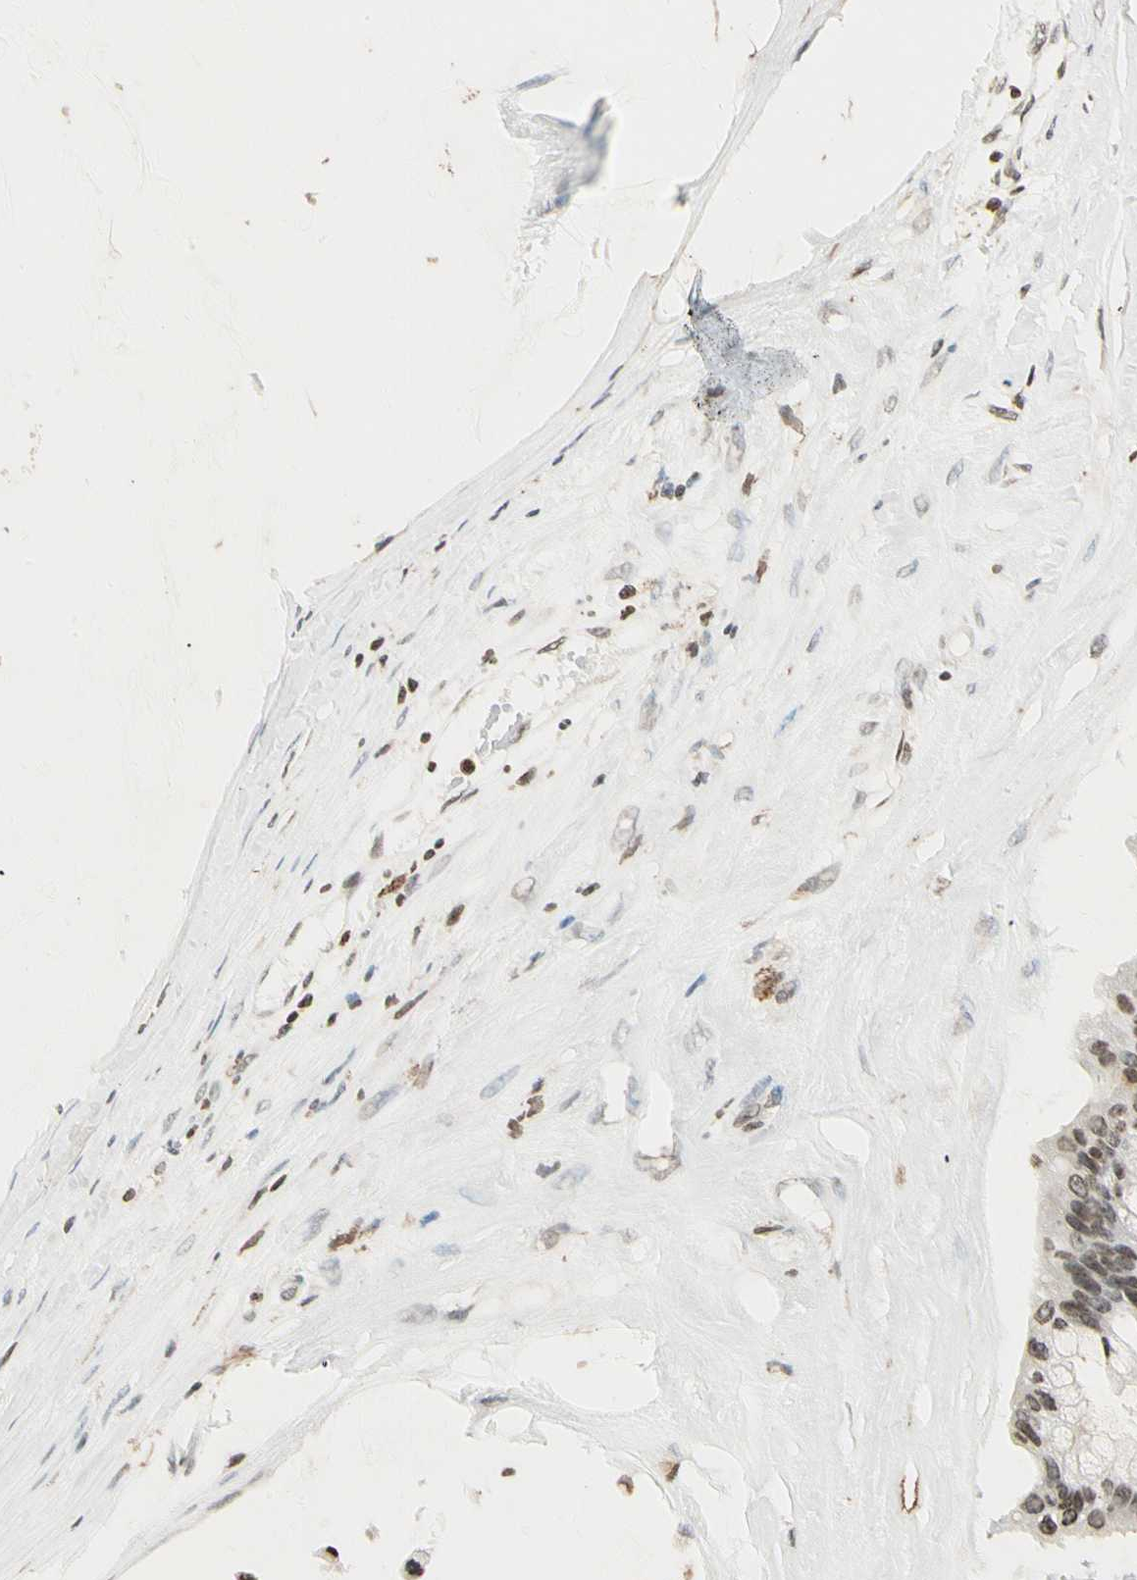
{"staining": {"intensity": "moderate", "quantity": ">75%", "location": "nuclear"}, "tissue": "ovarian cancer", "cell_type": "Tumor cells", "image_type": "cancer", "snomed": [{"axis": "morphology", "description": "Cystadenocarcinoma, mucinous, NOS"}, {"axis": "topography", "description": "Ovary"}], "caption": "This micrograph exhibits IHC staining of human mucinous cystadenocarcinoma (ovarian), with medium moderate nuclear positivity in about >75% of tumor cells.", "gene": "FER", "patient": {"sex": "female", "age": 39}}